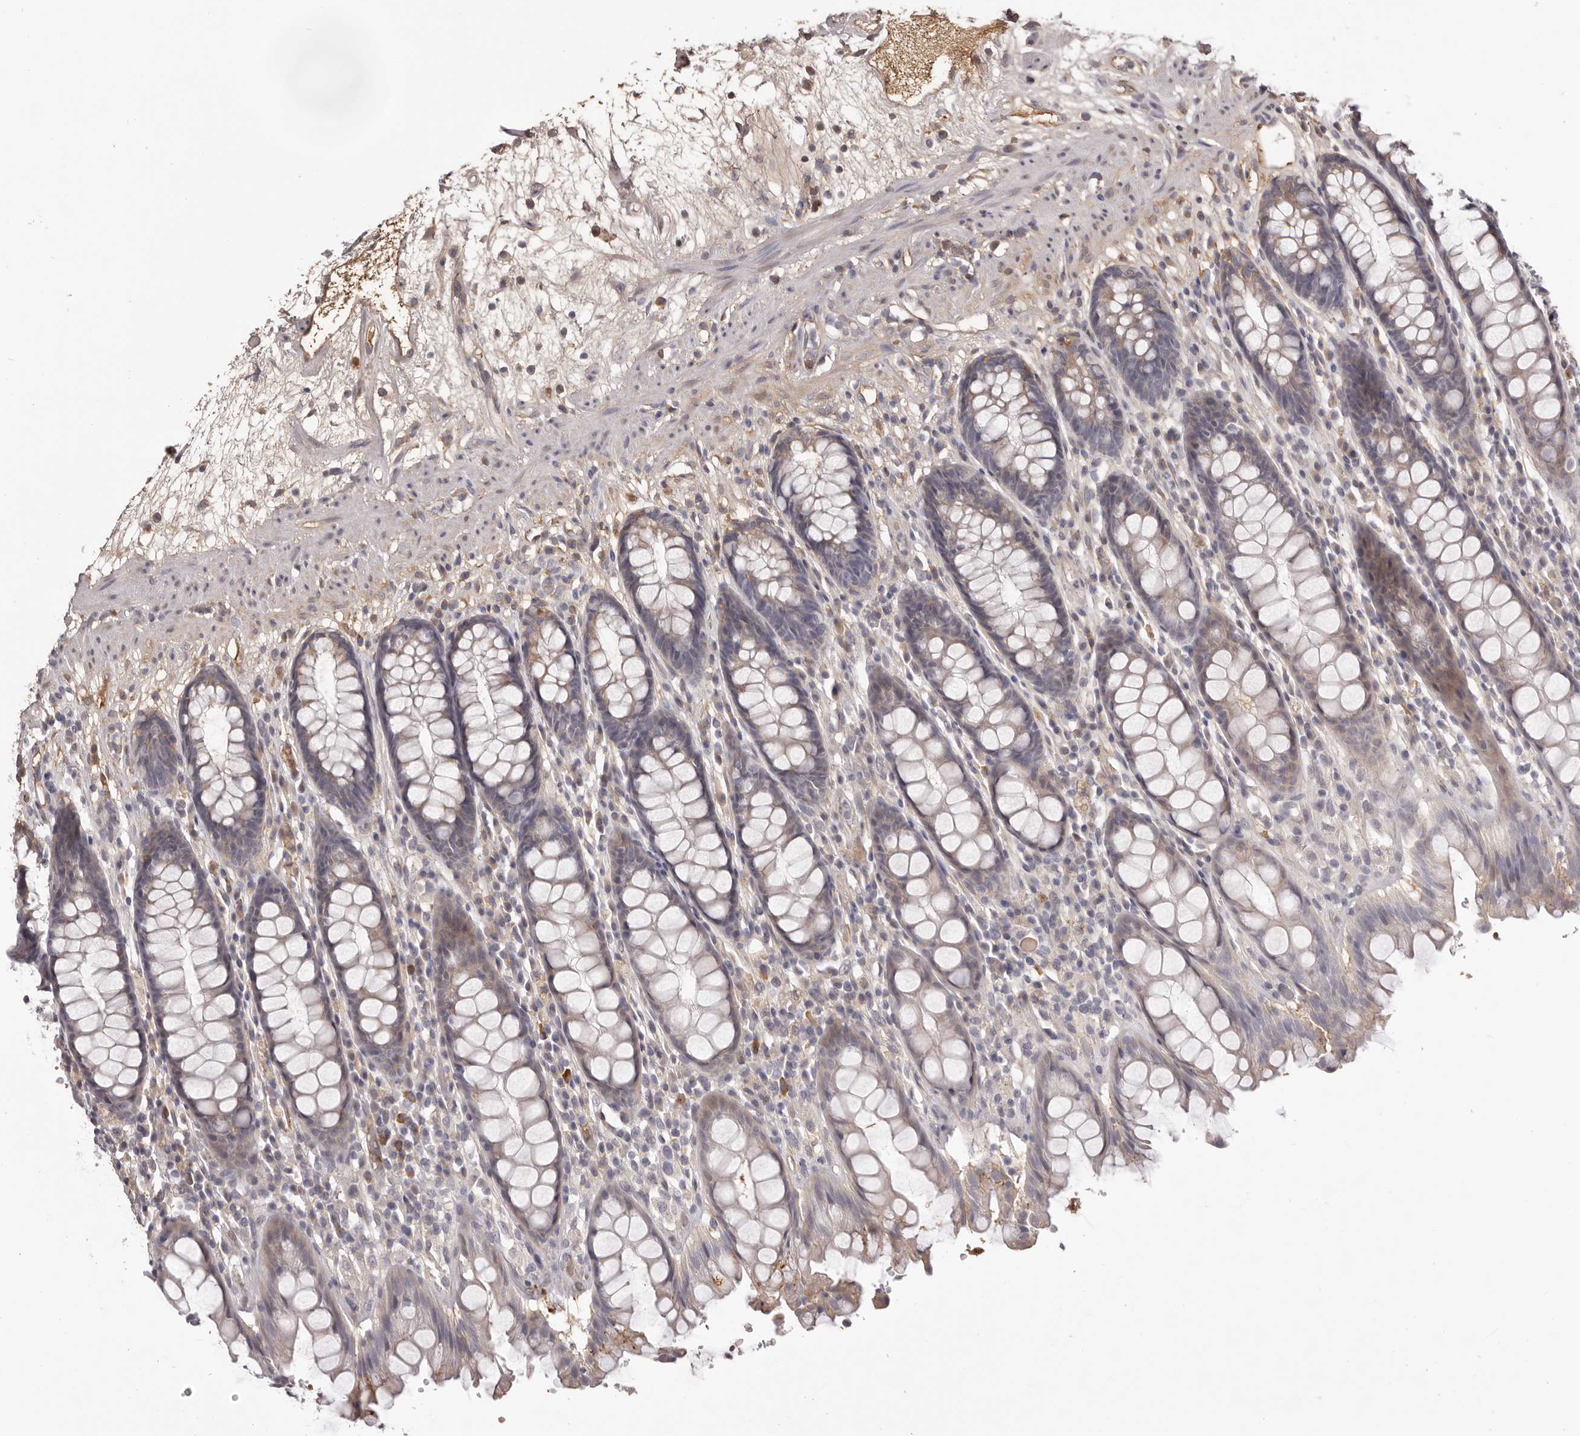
{"staining": {"intensity": "weak", "quantity": "25%-75%", "location": "cytoplasmic/membranous"}, "tissue": "rectum", "cell_type": "Glandular cells", "image_type": "normal", "snomed": [{"axis": "morphology", "description": "Normal tissue, NOS"}, {"axis": "topography", "description": "Rectum"}], "caption": "The image demonstrates a brown stain indicating the presence of a protein in the cytoplasmic/membranous of glandular cells in rectum. (DAB (3,3'-diaminobenzidine) IHC, brown staining for protein, blue staining for nuclei).", "gene": "OTUD3", "patient": {"sex": "male", "age": 64}}